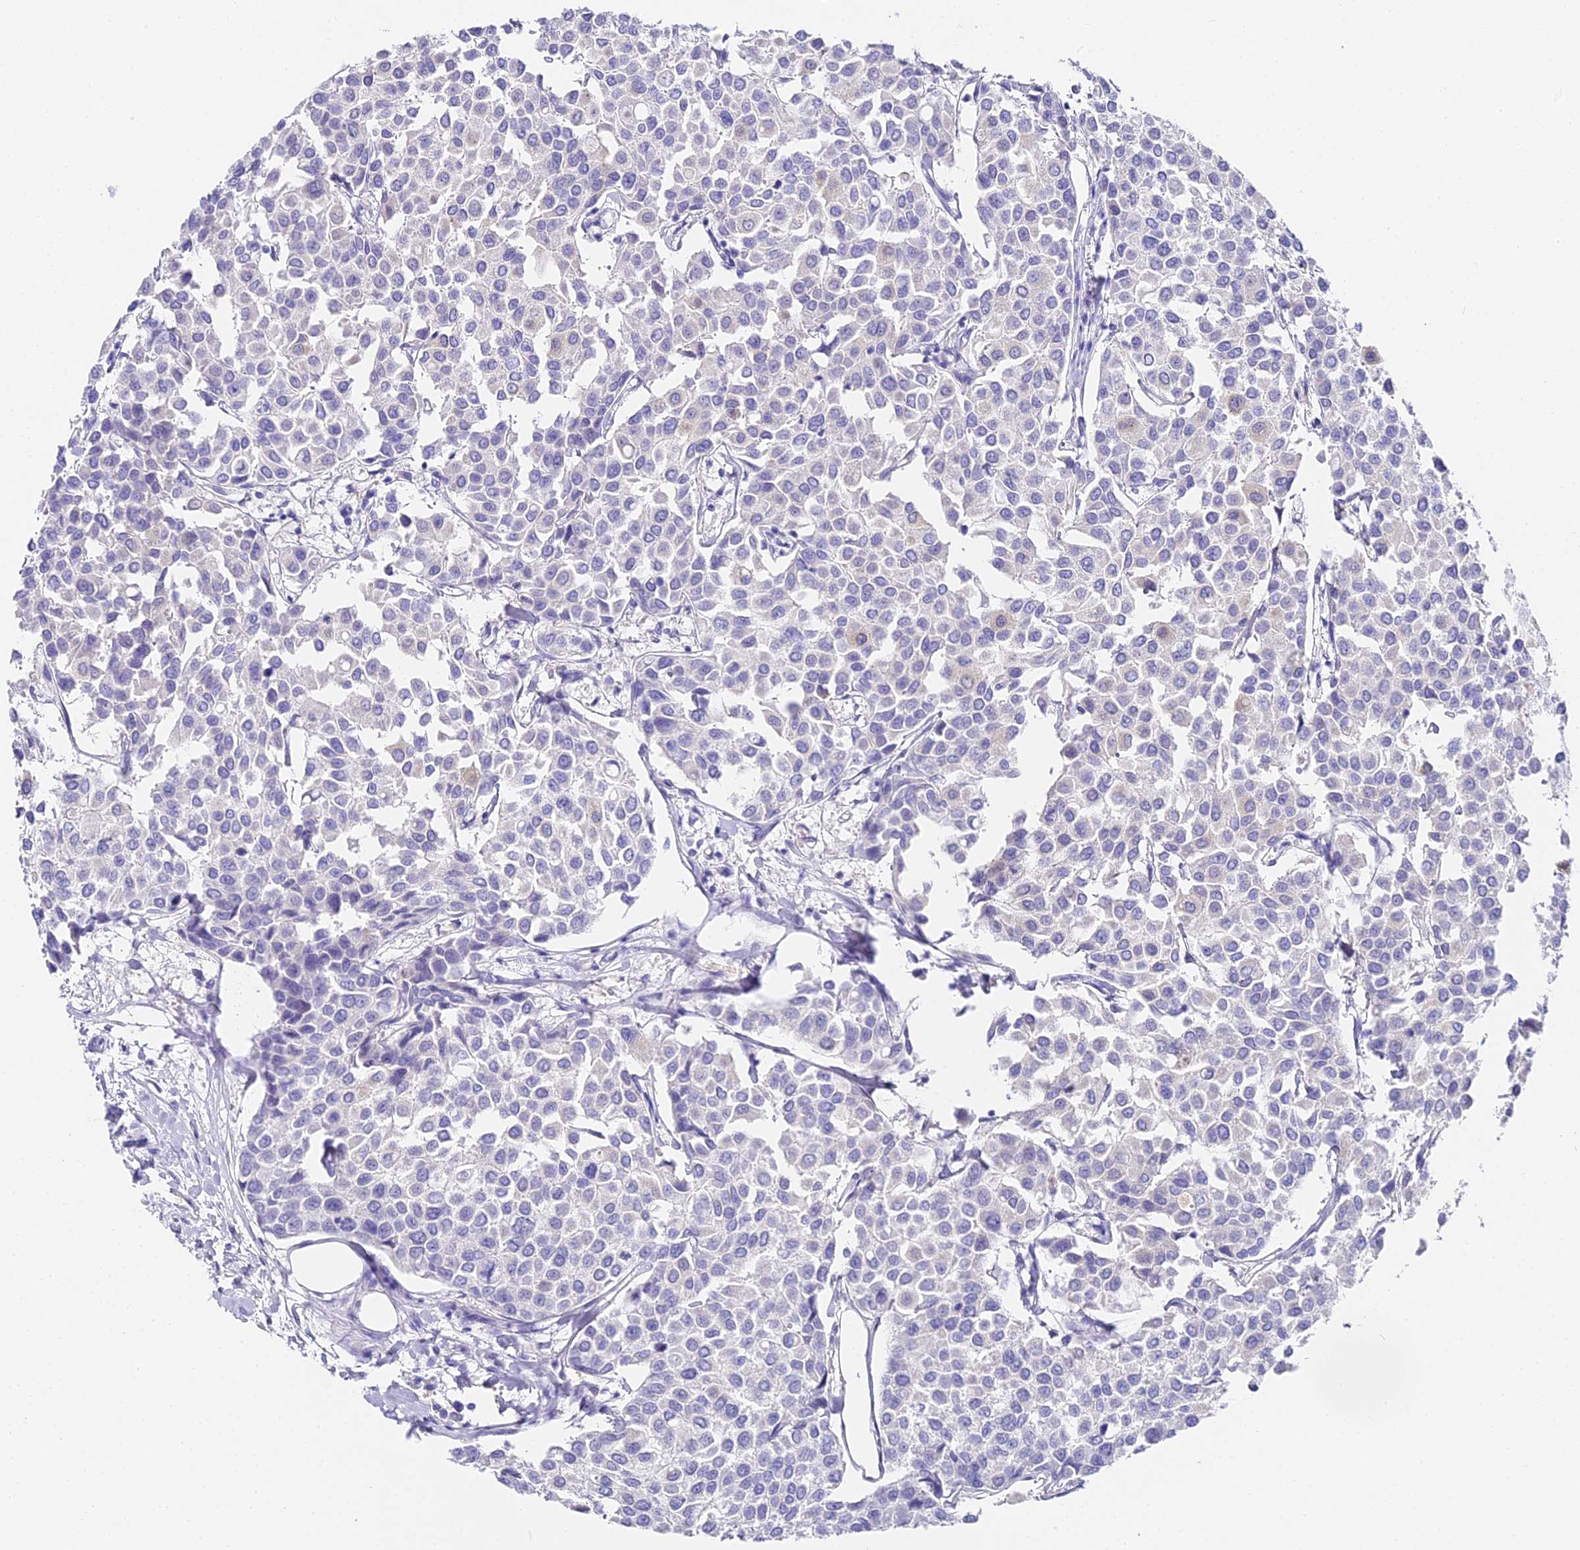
{"staining": {"intensity": "negative", "quantity": "none", "location": "none"}, "tissue": "breast cancer", "cell_type": "Tumor cells", "image_type": "cancer", "snomed": [{"axis": "morphology", "description": "Duct carcinoma"}, {"axis": "topography", "description": "Breast"}], "caption": "An IHC histopathology image of breast cancer (infiltrating ductal carcinoma) is shown. There is no staining in tumor cells of breast cancer (infiltrating ductal carcinoma).", "gene": "ABHD14A-ACY1", "patient": {"sex": "female", "age": 55}}